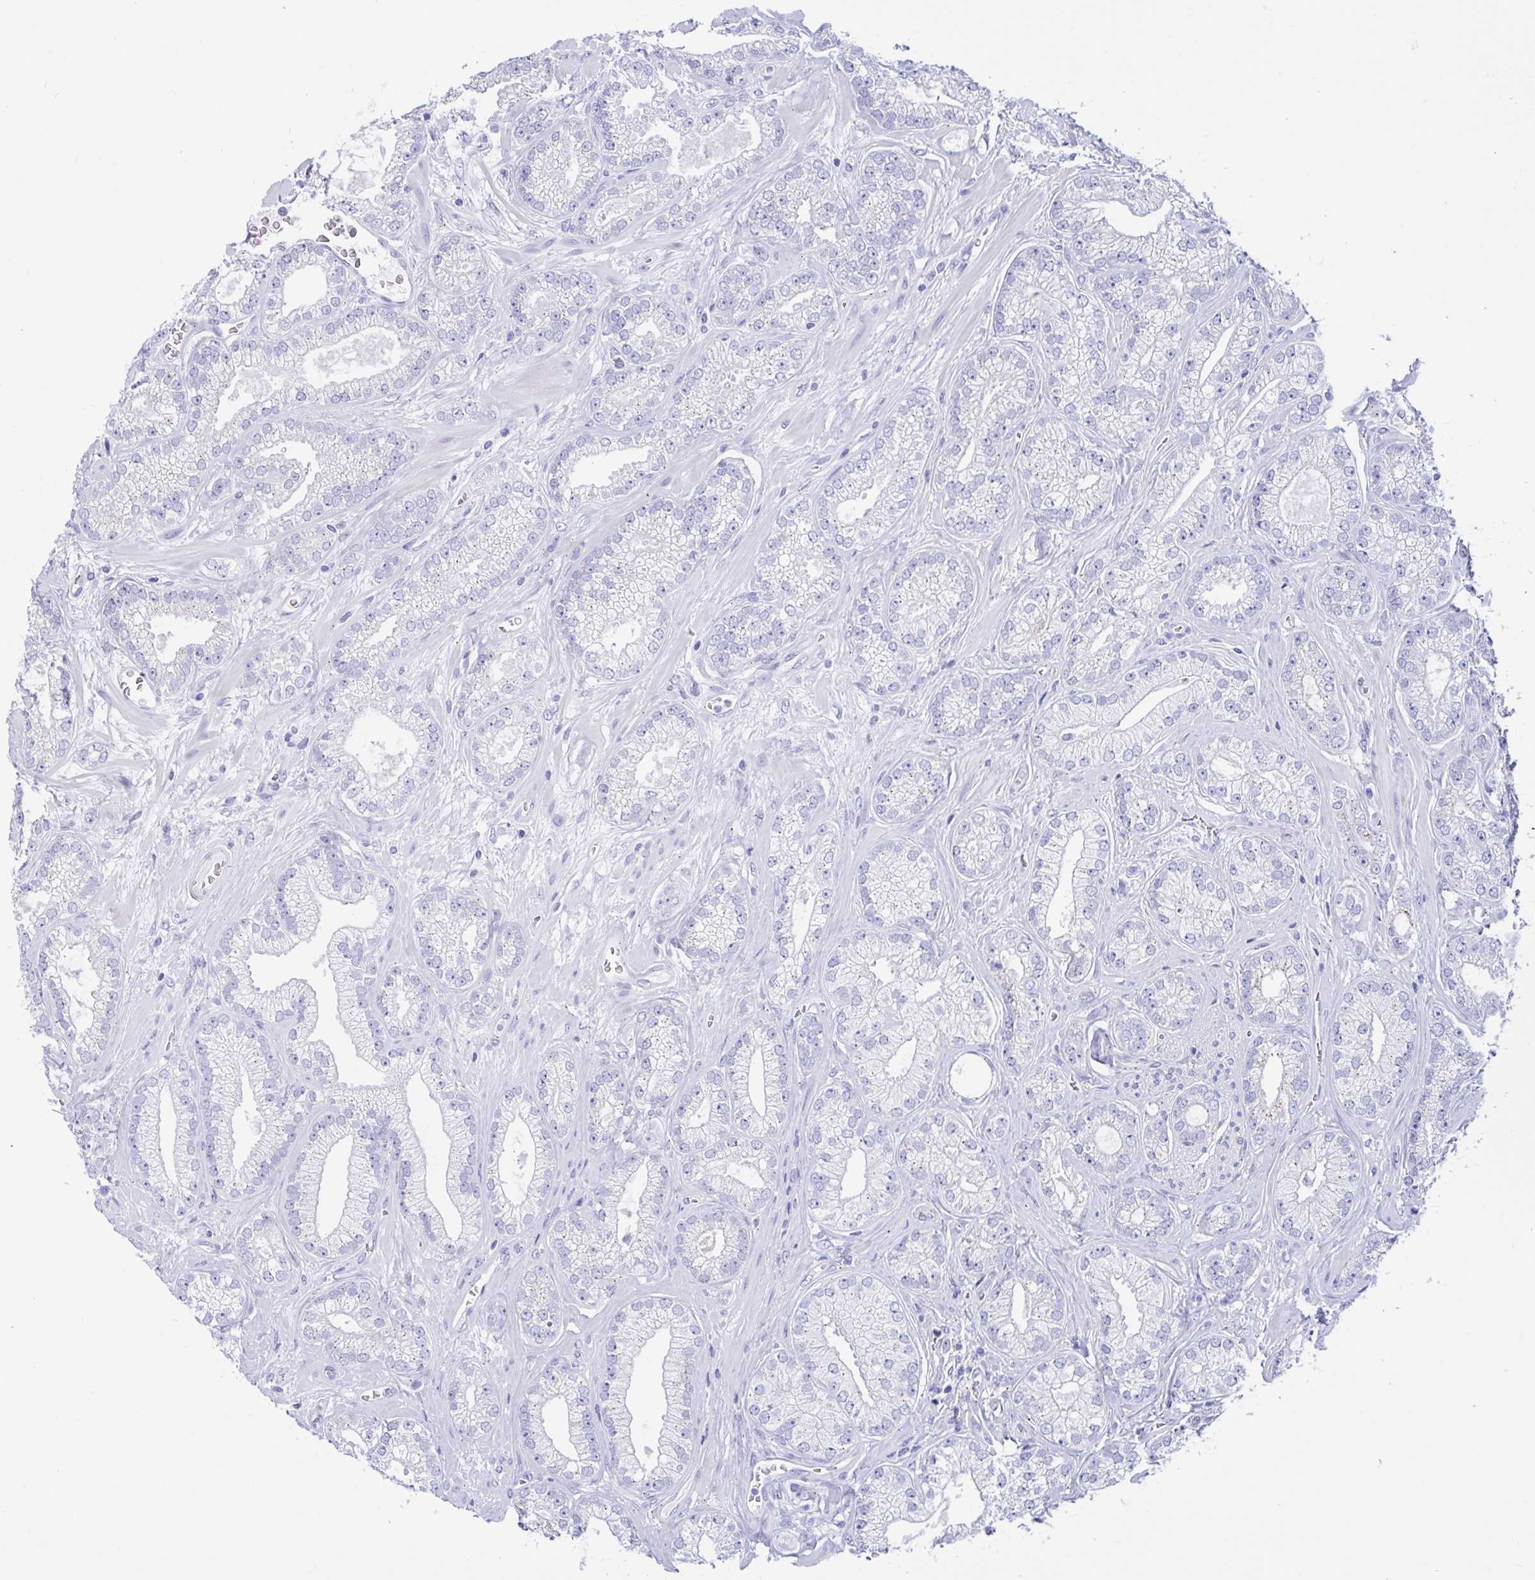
{"staining": {"intensity": "weak", "quantity": "25%-75%", "location": "cytoplasmic/membranous"}, "tissue": "prostate cancer", "cell_type": "Tumor cells", "image_type": "cancer", "snomed": [{"axis": "morphology", "description": "Adenocarcinoma, High grade"}, {"axis": "topography", "description": "Prostate"}], "caption": "High-grade adenocarcinoma (prostate) stained for a protein (brown) demonstrates weak cytoplasmic/membranous positive positivity in approximately 25%-75% of tumor cells.", "gene": "RNASE3", "patient": {"sex": "male", "age": 66}}